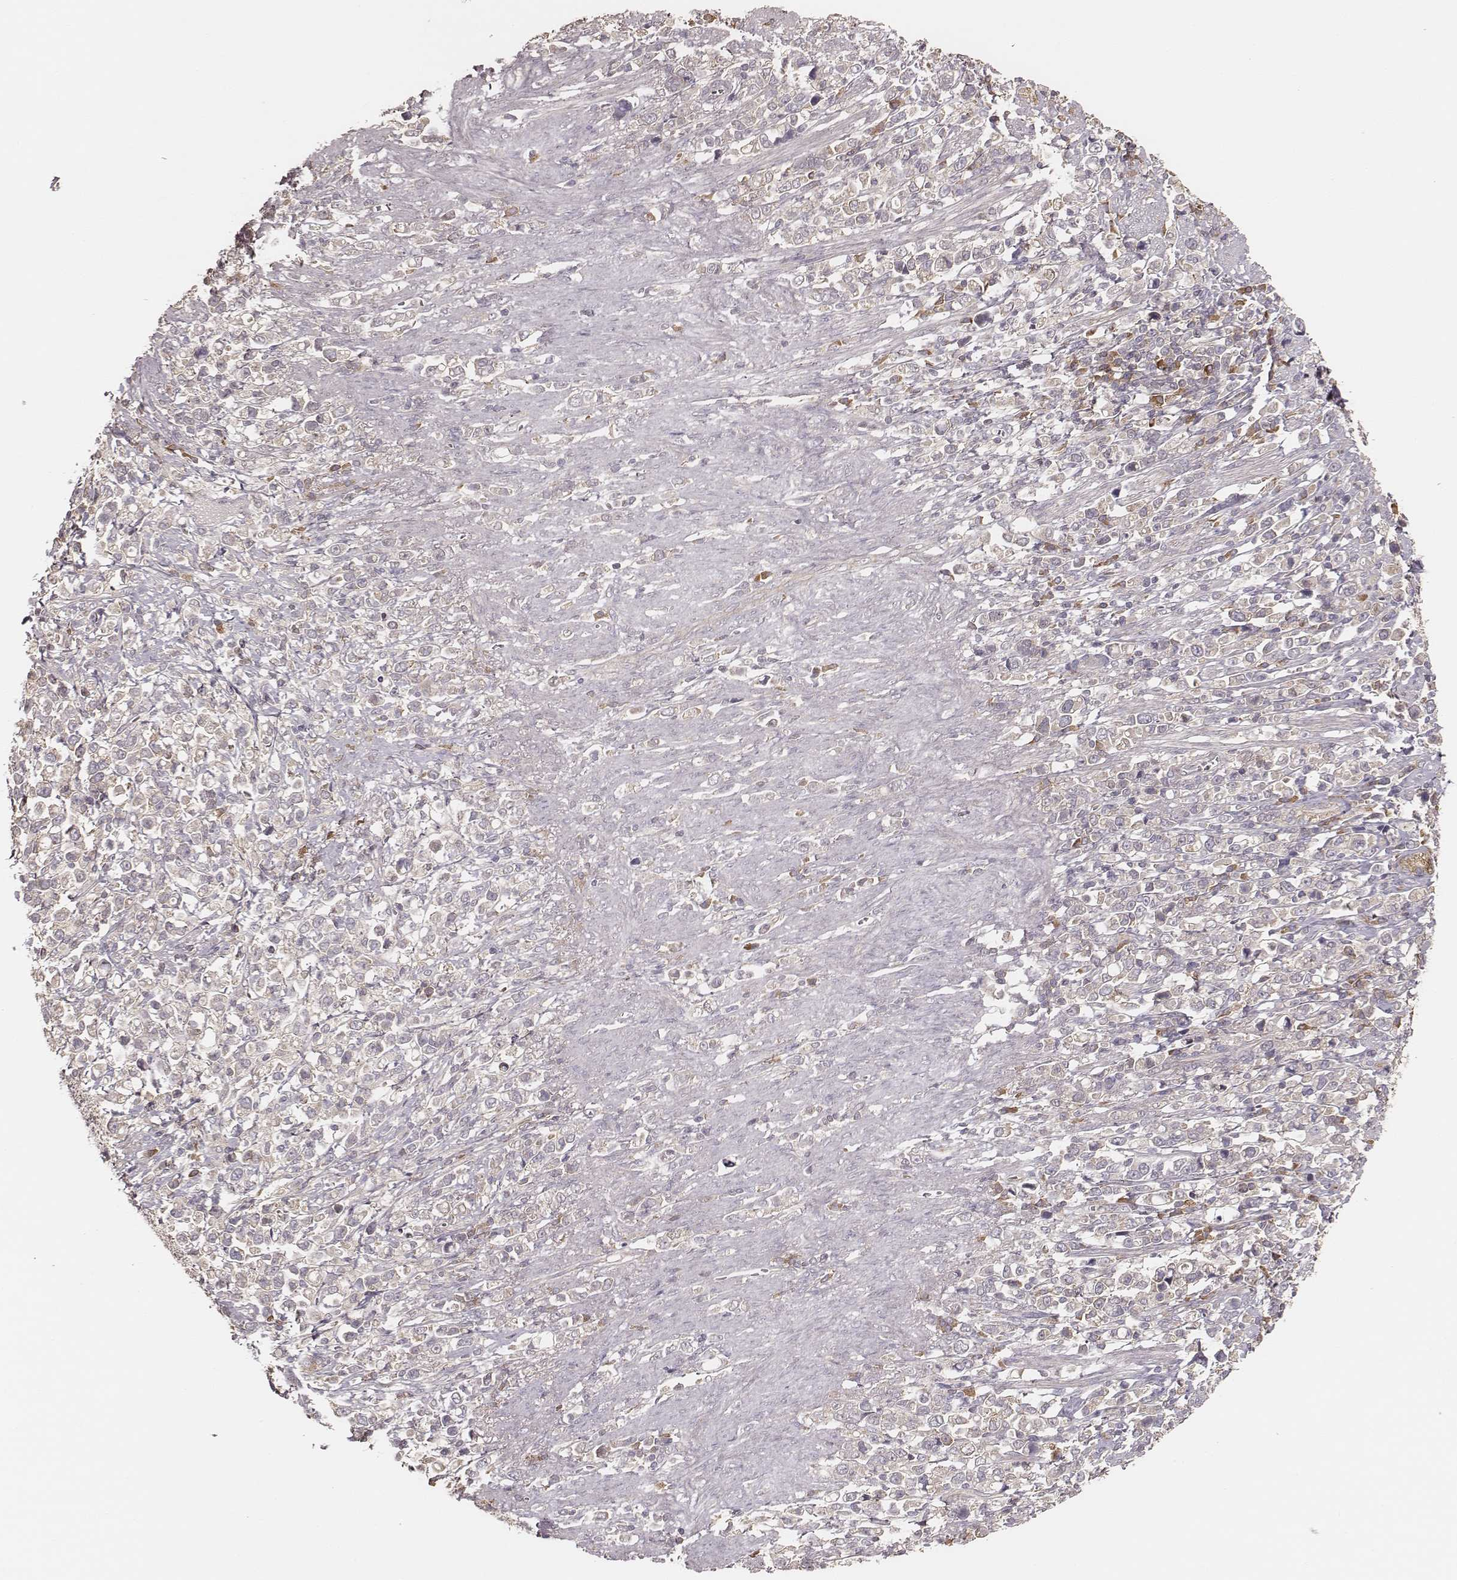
{"staining": {"intensity": "negative", "quantity": "none", "location": "none"}, "tissue": "stomach cancer", "cell_type": "Tumor cells", "image_type": "cancer", "snomed": [{"axis": "morphology", "description": "Adenocarcinoma, NOS"}, {"axis": "topography", "description": "Stomach"}], "caption": "This is an immunohistochemistry (IHC) micrograph of stomach adenocarcinoma. There is no staining in tumor cells.", "gene": "CARS1", "patient": {"sex": "male", "age": 63}}